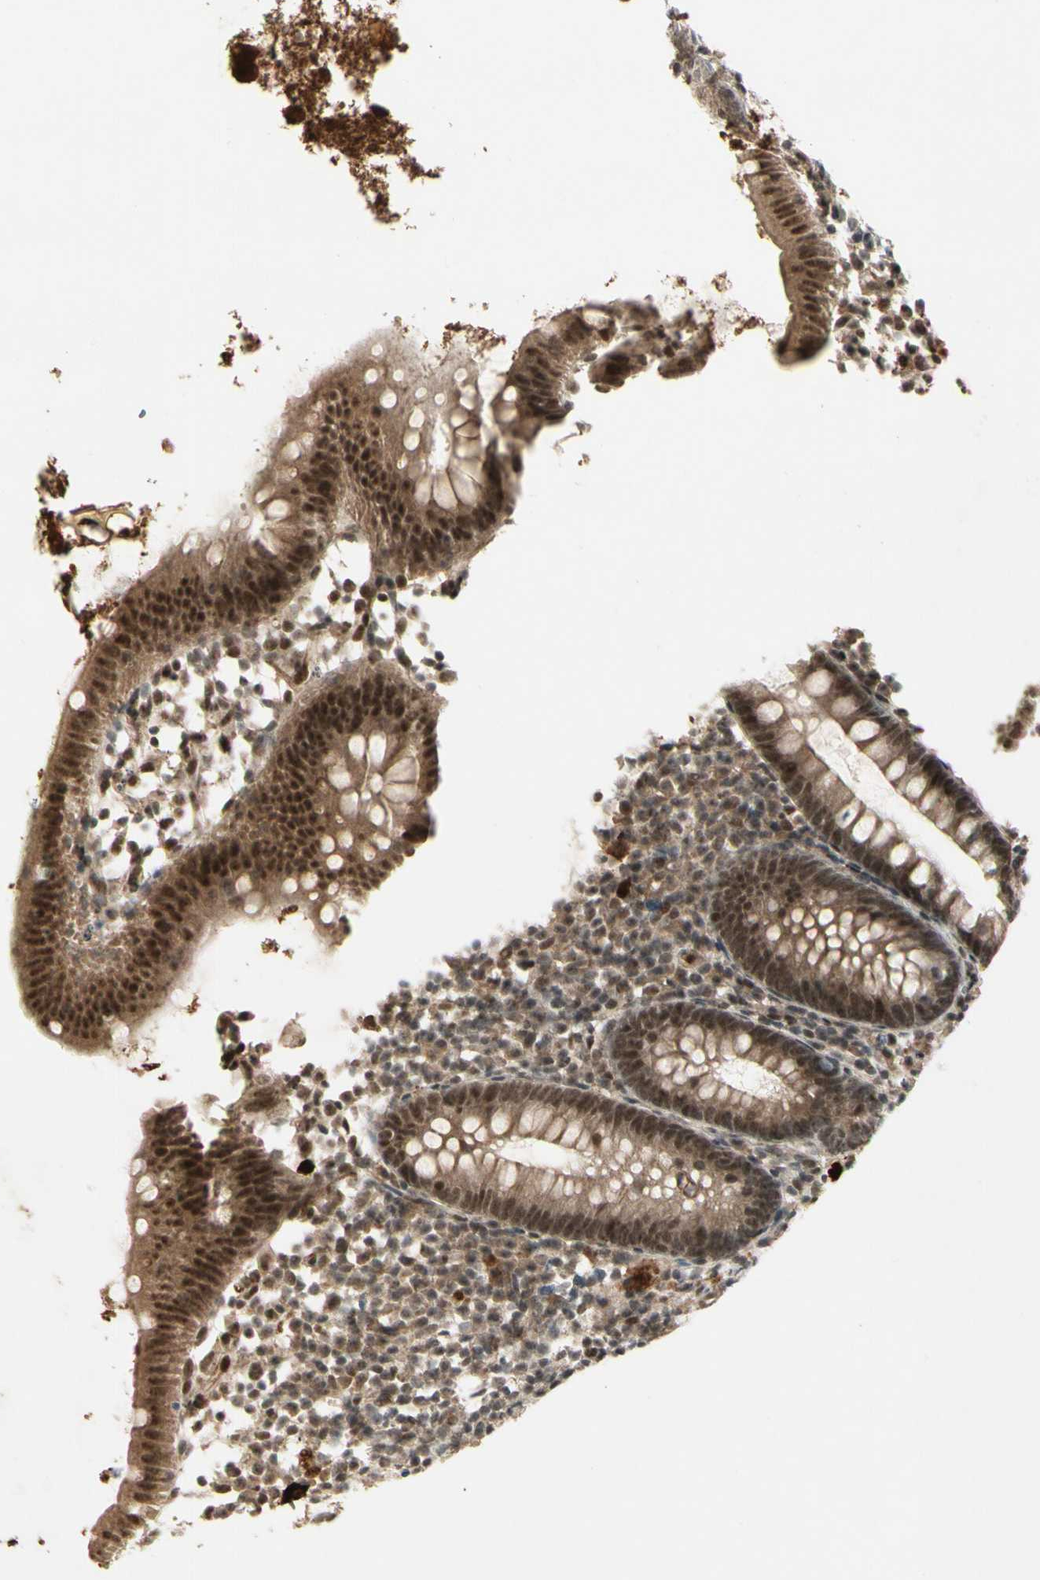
{"staining": {"intensity": "strong", "quantity": ">75%", "location": "cytoplasmic/membranous,nuclear"}, "tissue": "appendix", "cell_type": "Glandular cells", "image_type": "normal", "snomed": [{"axis": "morphology", "description": "Normal tissue, NOS"}, {"axis": "topography", "description": "Appendix"}], "caption": "Immunohistochemistry (IHC) (DAB (3,3'-diaminobenzidine)) staining of normal human appendix demonstrates strong cytoplasmic/membranous,nuclear protein positivity in about >75% of glandular cells.", "gene": "CDK11A", "patient": {"sex": "female", "age": 20}}